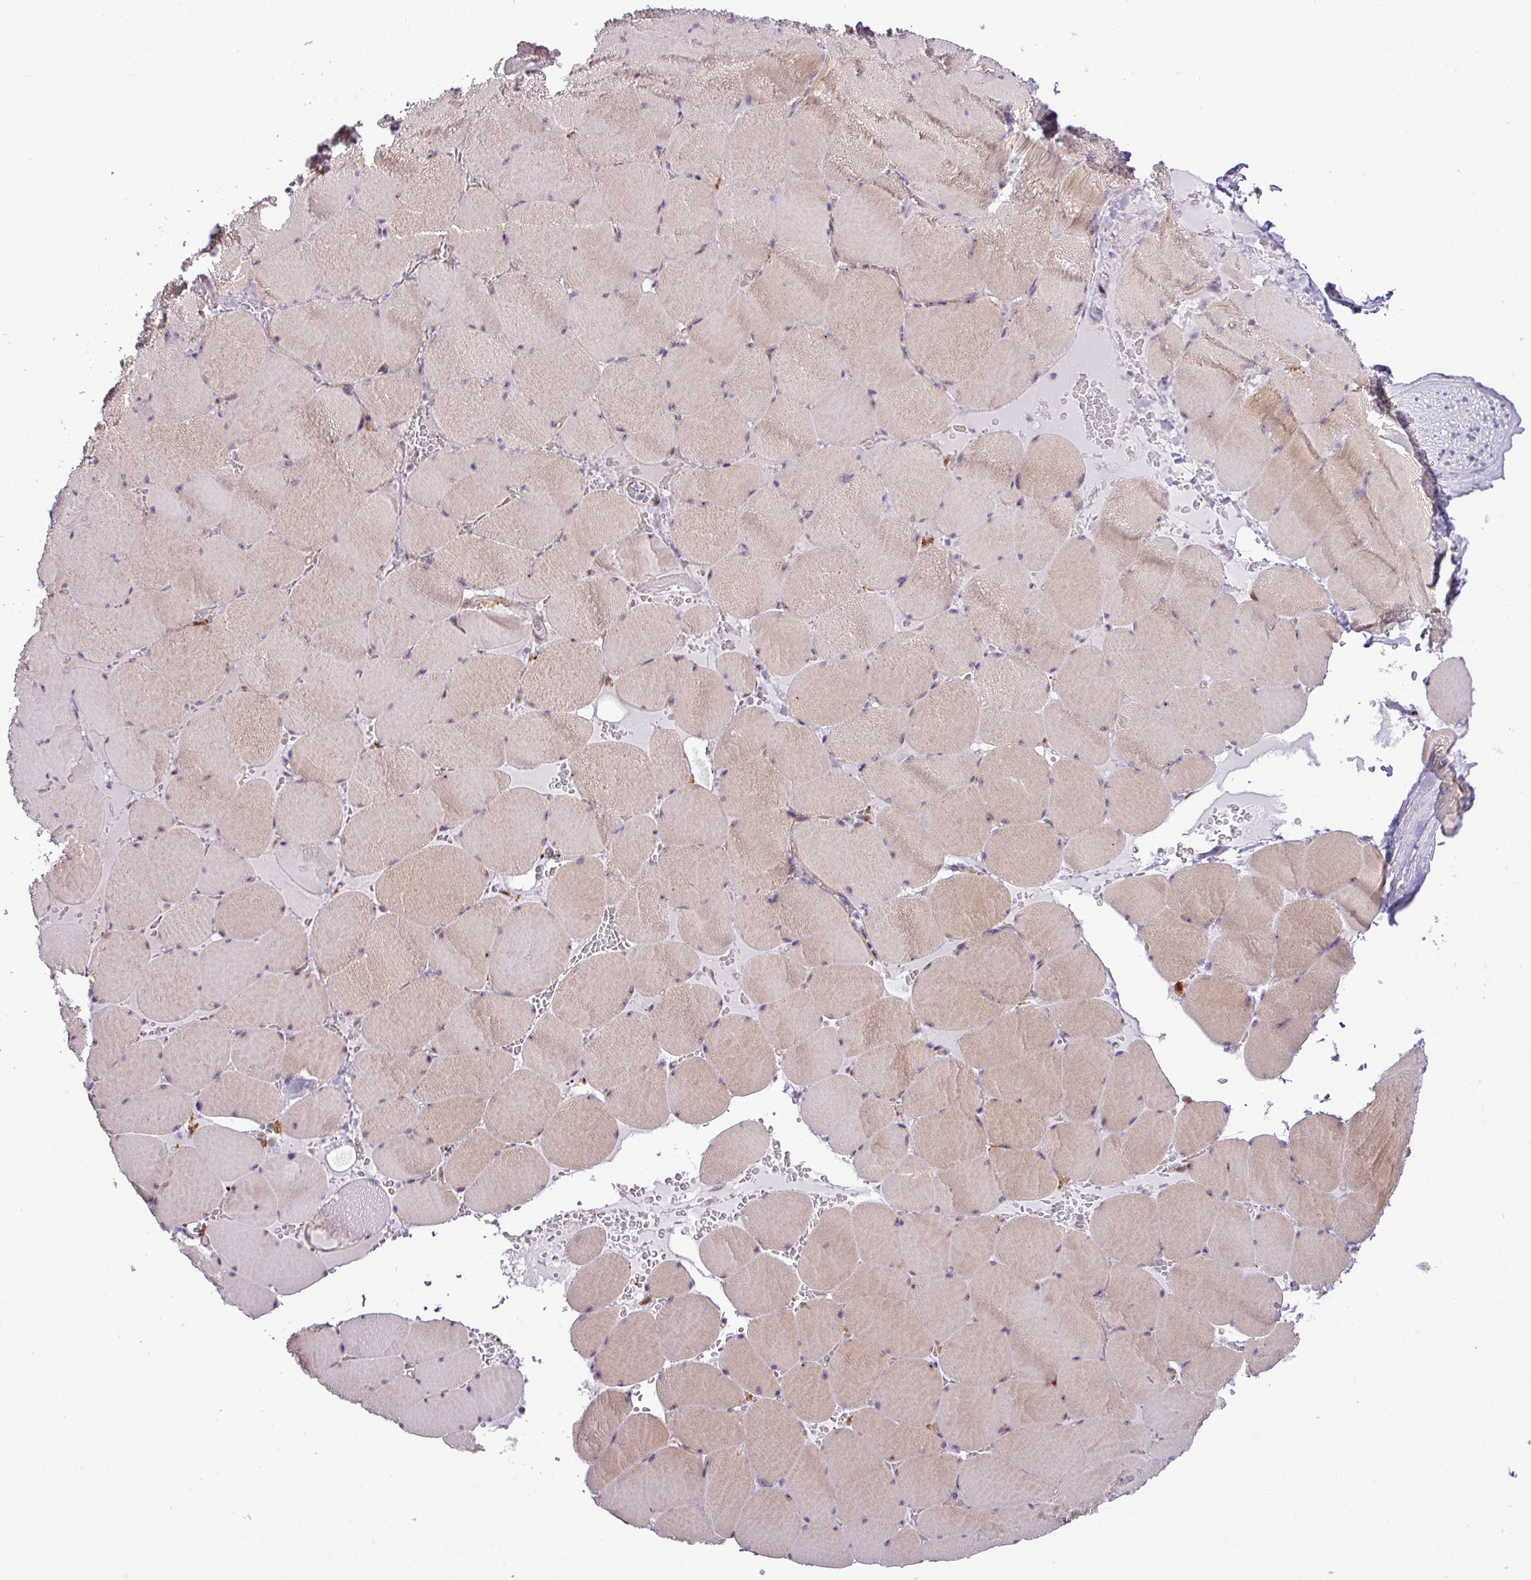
{"staining": {"intensity": "moderate", "quantity": "25%-75%", "location": "cytoplasmic/membranous"}, "tissue": "skeletal muscle", "cell_type": "Myocytes", "image_type": "normal", "snomed": [{"axis": "morphology", "description": "Normal tissue, NOS"}, {"axis": "topography", "description": "Skeletal muscle"}, {"axis": "topography", "description": "Head-Neck"}], "caption": "Approximately 25%-75% of myocytes in benign human skeletal muscle demonstrate moderate cytoplasmic/membranous protein staining as visualized by brown immunohistochemical staining.", "gene": "MAK16", "patient": {"sex": "male", "age": 66}}